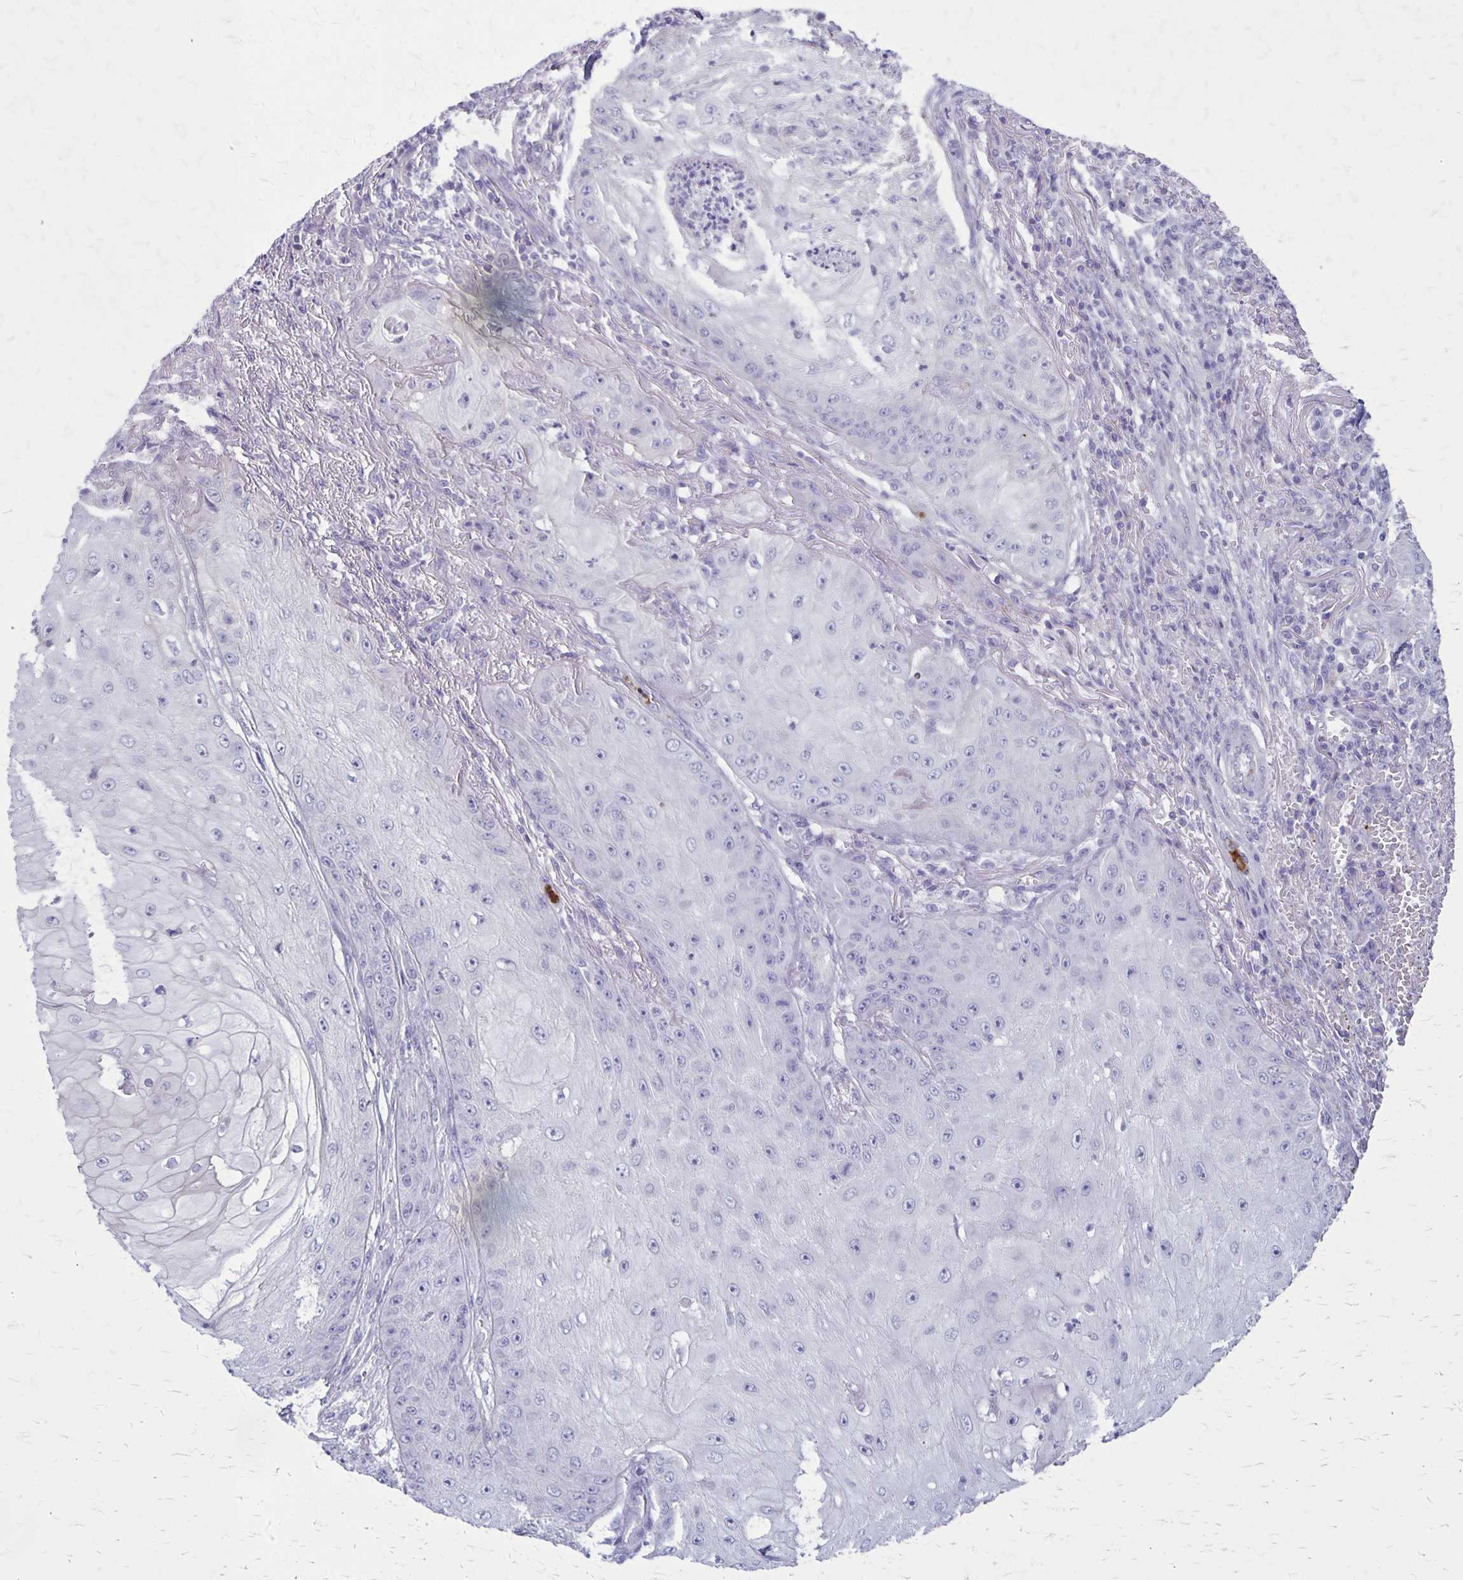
{"staining": {"intensity": "negative", "quantity": "none", "location": "none"}, "tissue": "skin cancer", "cell_type": "Tumor cells", "image_type": "cancer", "snomed": [{"axis": "morphology", "description": "Squamous cell carcinoma, NOS"}, {"axis": "topography", "description": "Skin"}], "caption": "Human skin squamous cell carcinoma stained for a protein using IHC exhibits no expression in tumor cells.", "gene": "GP9", "patient": {"sex": "male", "age": 70}}